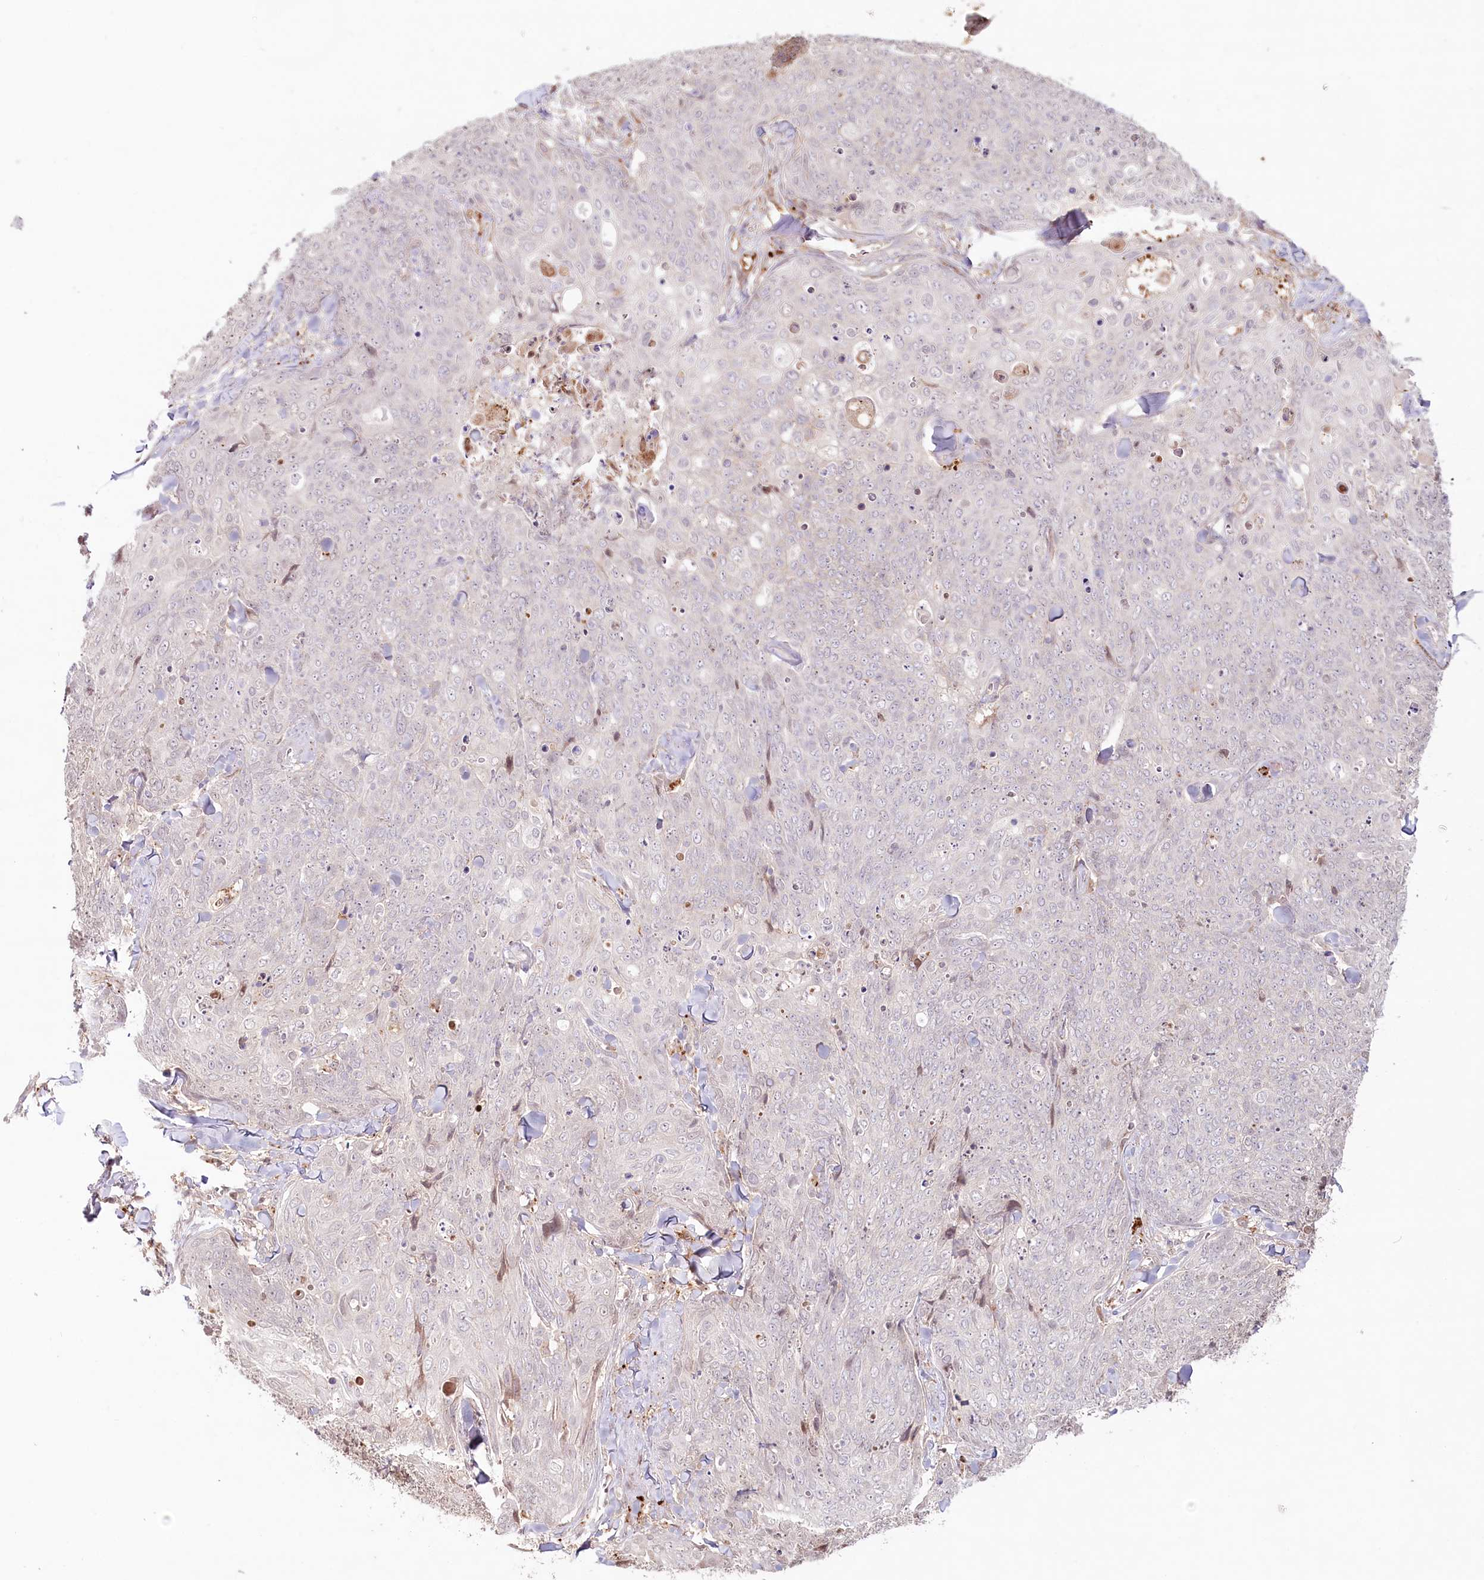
{"staining": {"intensity": "negative", "quantity": "none", "location": "none"}, "tissue": "skin cancer", "cell_type": "Tumor cells", "image_type": "cancer", "snomed": [{"axis": "morphology", "description": "Squamous cell carcinoma, NOS"}, {"axis": "topography", "description": "Skin"}, {"axis": "topography", "description": "Vulva"}], "caption": "Immunohistochemistry (IHC) micrograph of squamous cell carcinoma (skin) stained for a protein (brown), which reveals no staining in tumor cells.", "gene": "PSAPL1", "patient": {"sex": "female", "age": 85}}